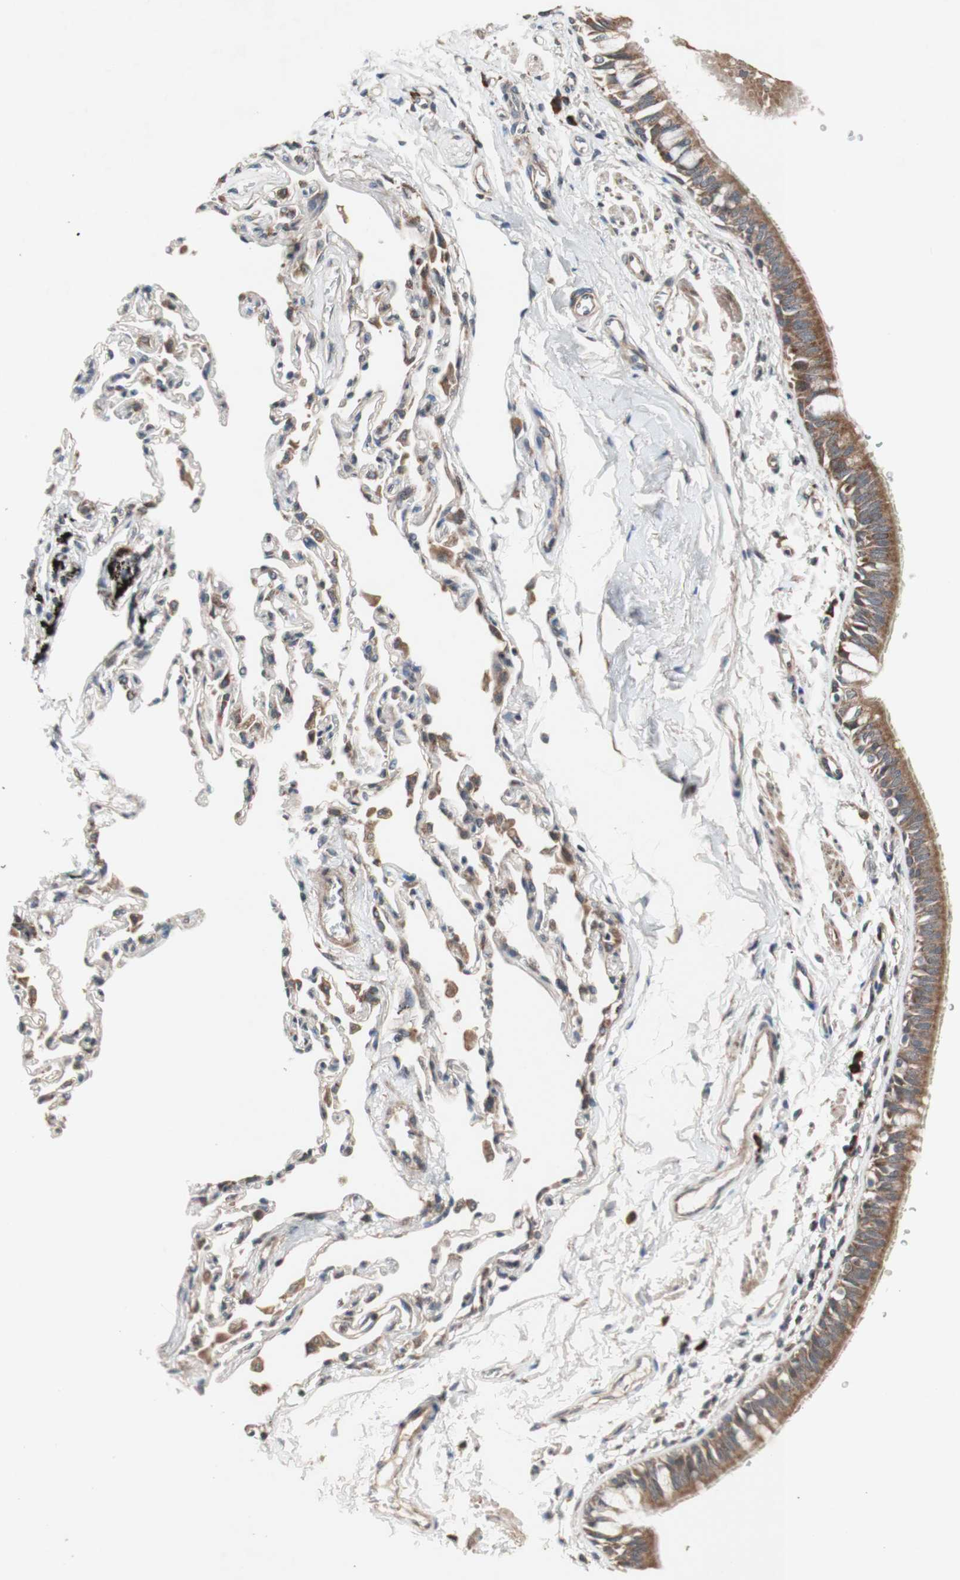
{"staining": {"intensity": "moderate", "quantity": ">75%", "location": "cytoplasmic/membranous"}, "tissue": "bronchus", "cell_type": "Respiratory epithelial cells", "image_type": "normal", "snomed": [{"axis": "morphology", "description": "Normal tissue, NOS"}, {"axis": "topography", "description": "Bronchus"}, {"axis": "topography", "description": "Lung"}], "caption": "High-power microscopy captured an immunohistochemistry (IHC) micrograph of unremarkable bronchus, revealing moderate cytoplasmic/membranous expression in about >75% of respiratory epithelial cells. (brown staining indicates protein expression, while blue staining denotes nuclei).", "gene": "DDOST", "patient": {"sex": "male", "age": 64}}